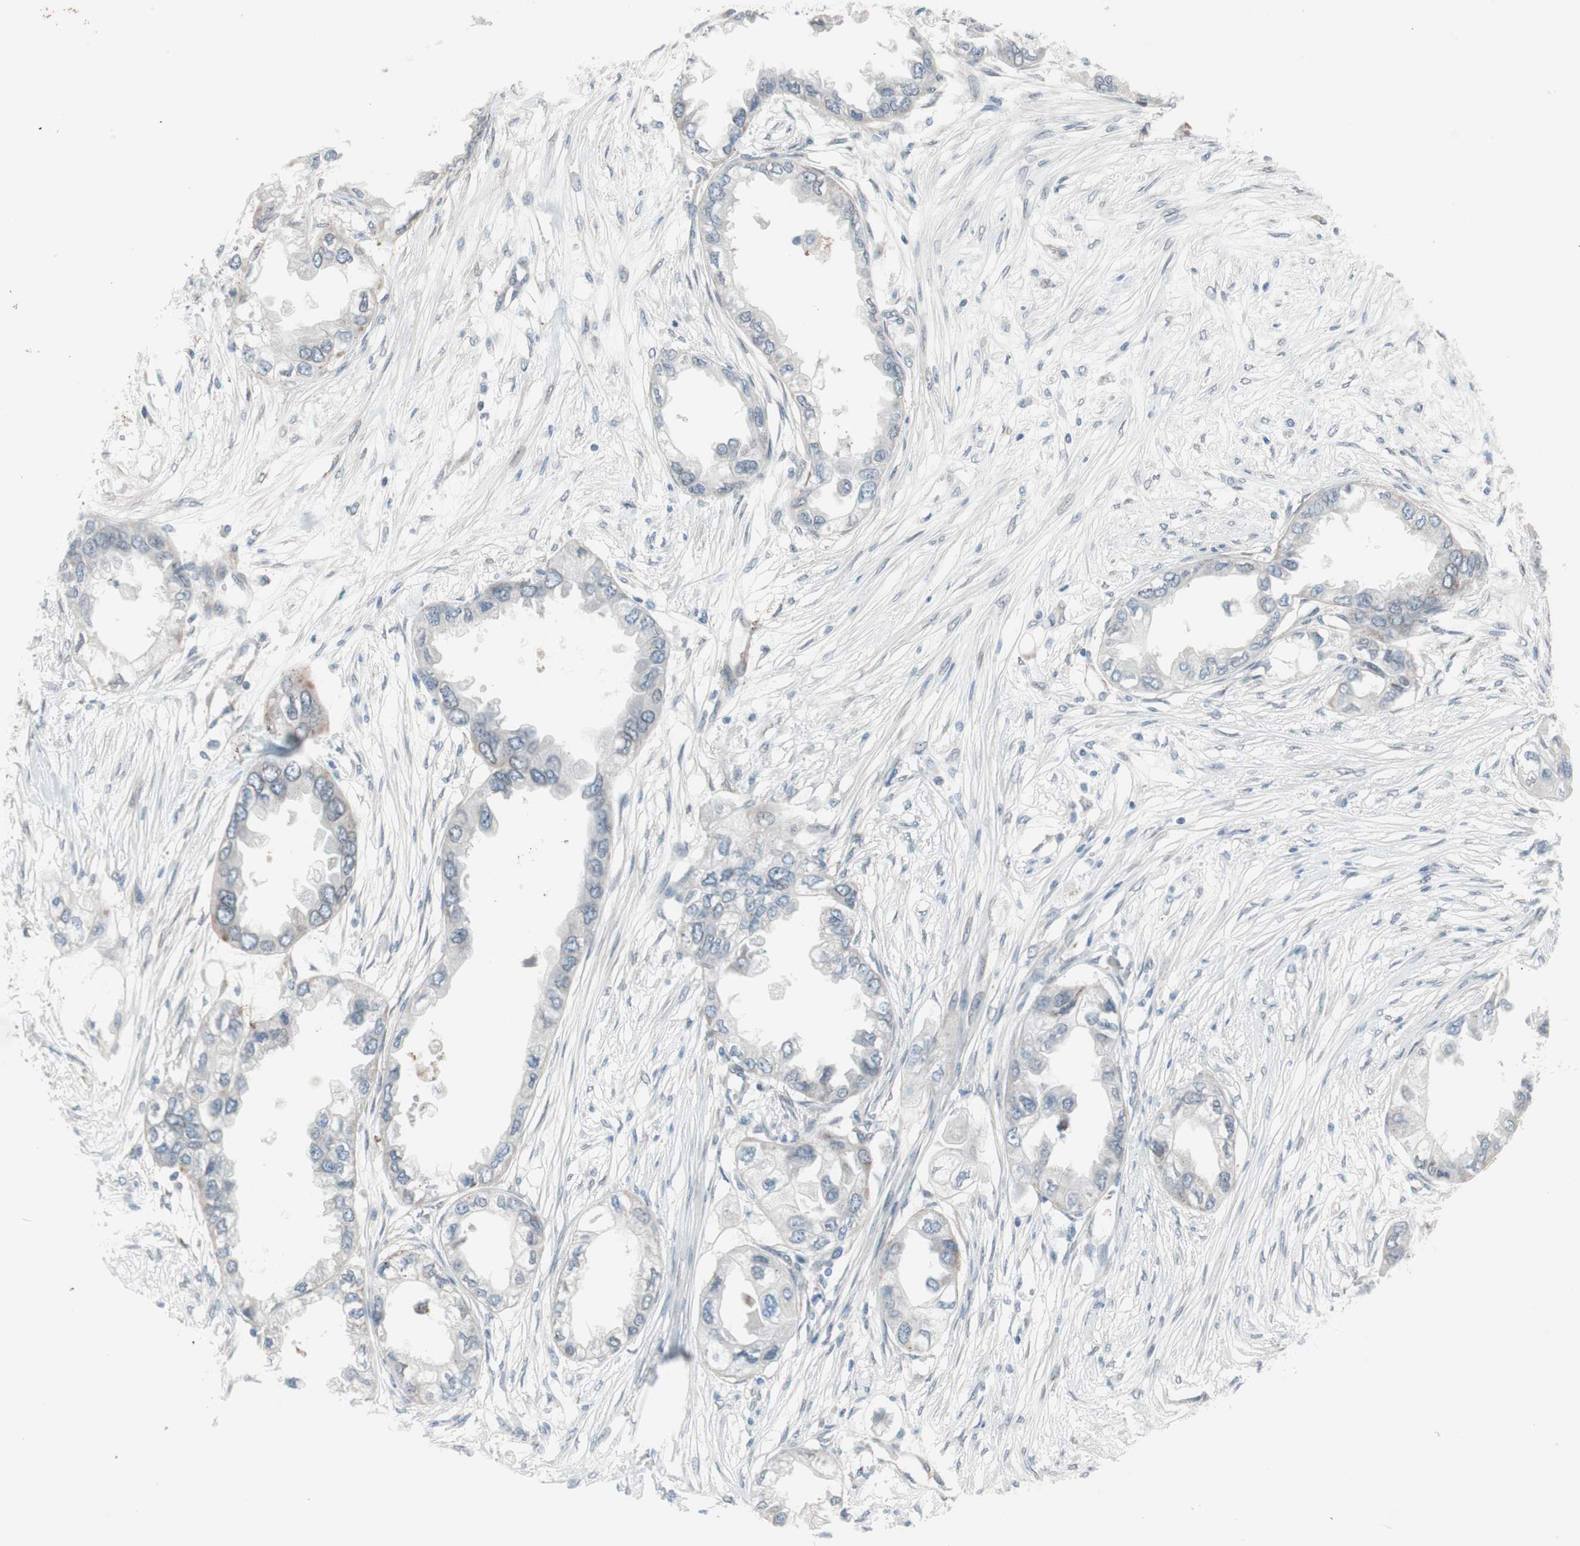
{"staining": {"intensity": "negative", "quantity": "none", "location": "none"}, "tissue": "endometrial cancer", "cell_type": "Tumor cells", "image_type": "cancer", "snomed": [{"axis": "morphology", "description": "Adenocarcinoma, NOS"}, {"axis": "topography", "description": "Endometrium"}], "caption": "Protein analysis of adenocarcinoma (endometrial) shows no significant positivity in tumor cells.", "gene": "ARNT2", "patient": {"sex": "female", "age": 67}}